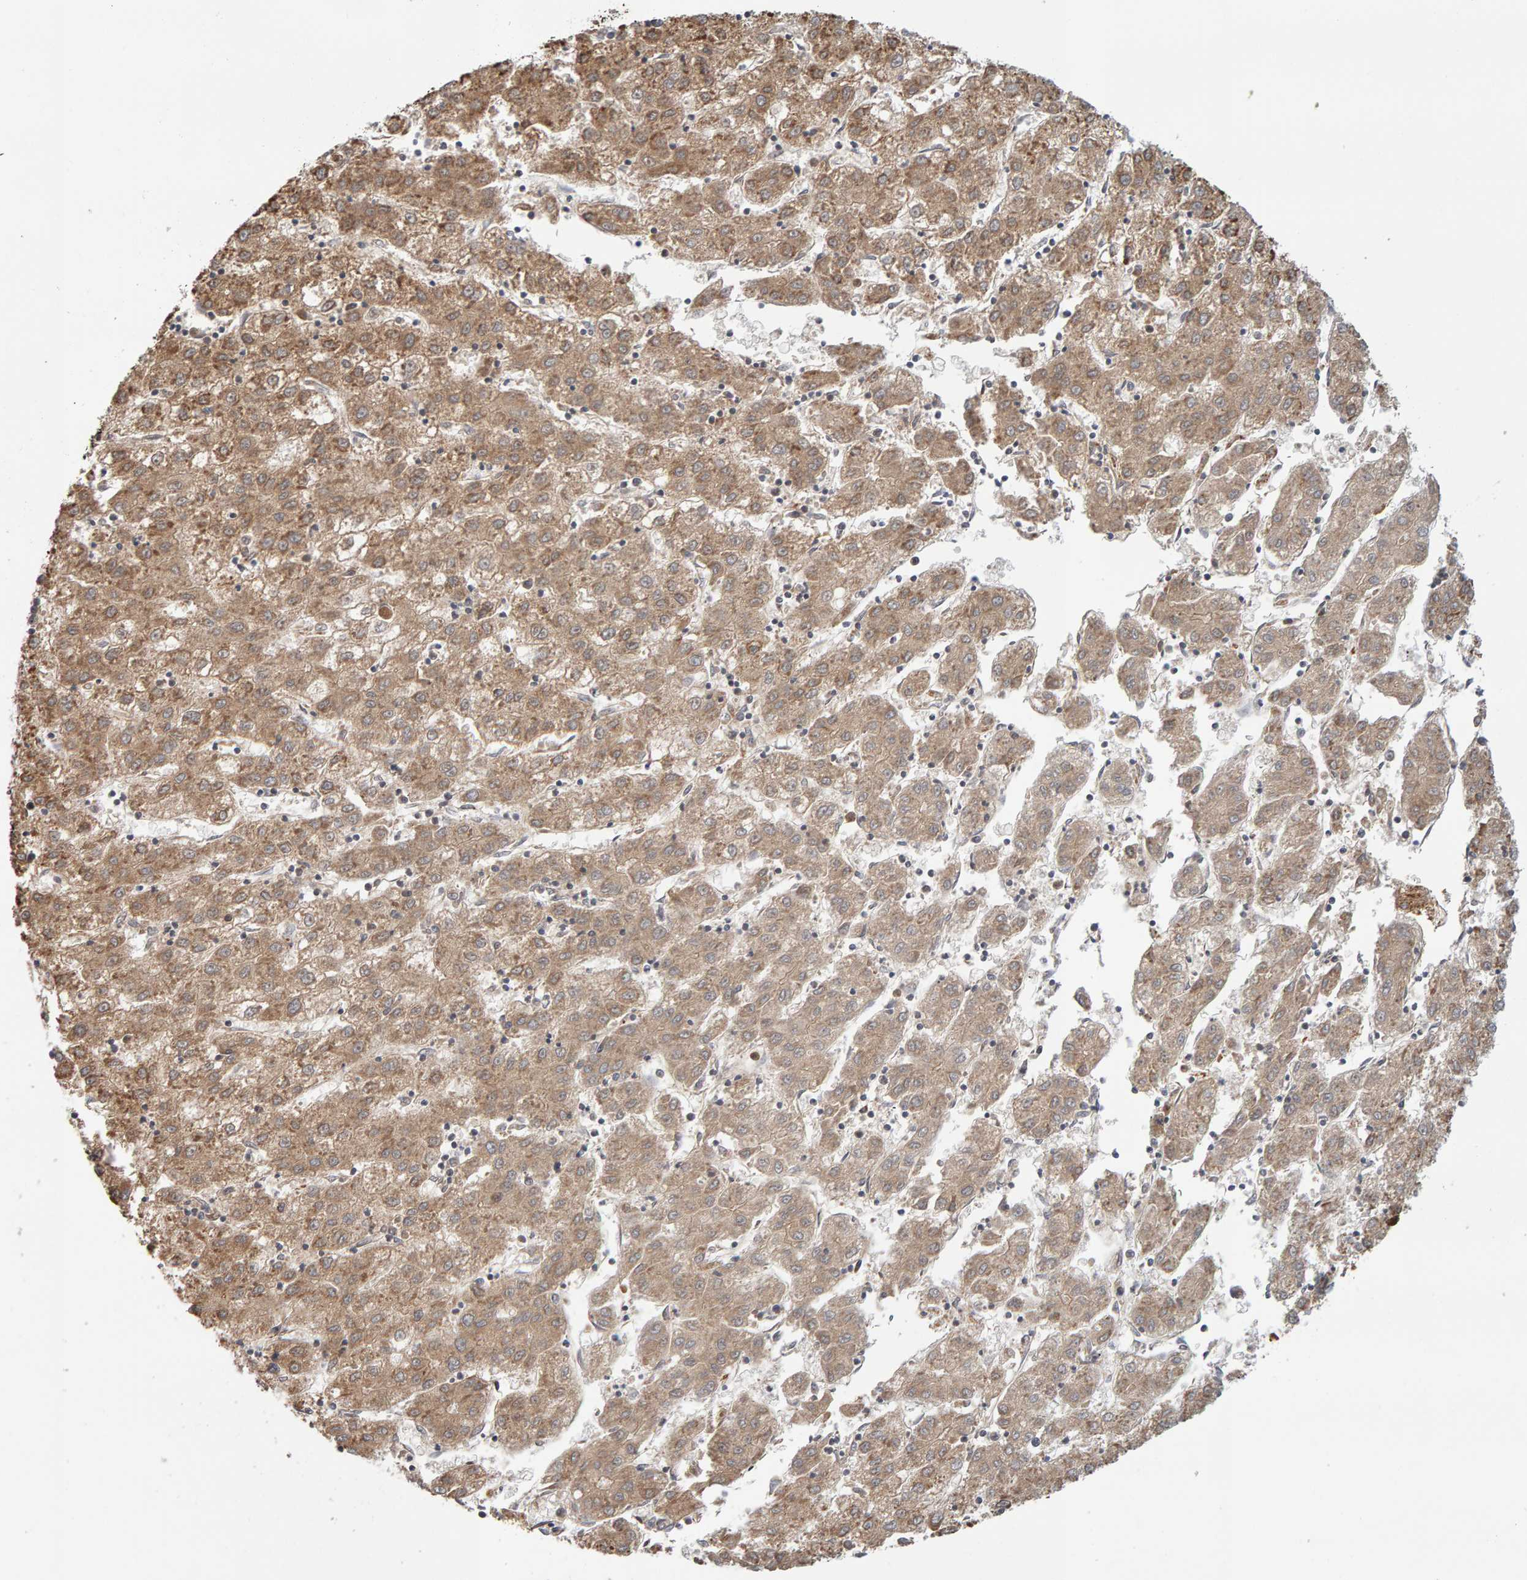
{"staining": {"intensity": "moderate", "quantity": ">75%", "location": "cytoplasmic/membranous"}, "tissue": "liver cancer", "cell_type": "Tumor cells", "image_type": "cancer", "snomed": [{"axis": "morphology", "description": "Carcinoma, Hepatocellular, NOS"}, {"axis": "topography", "description": "Liver"}], "caption": "This photomicrograph shows liver cancer stained with immunohistochemistry to label a protein in brown. The cytoplasmic/membranous of tumor cells show moderate positivity for the protein. Nuclei are counter-stained blue.", "gene": "SYNRG", "patient": {"sex": "male", "age": 72}}